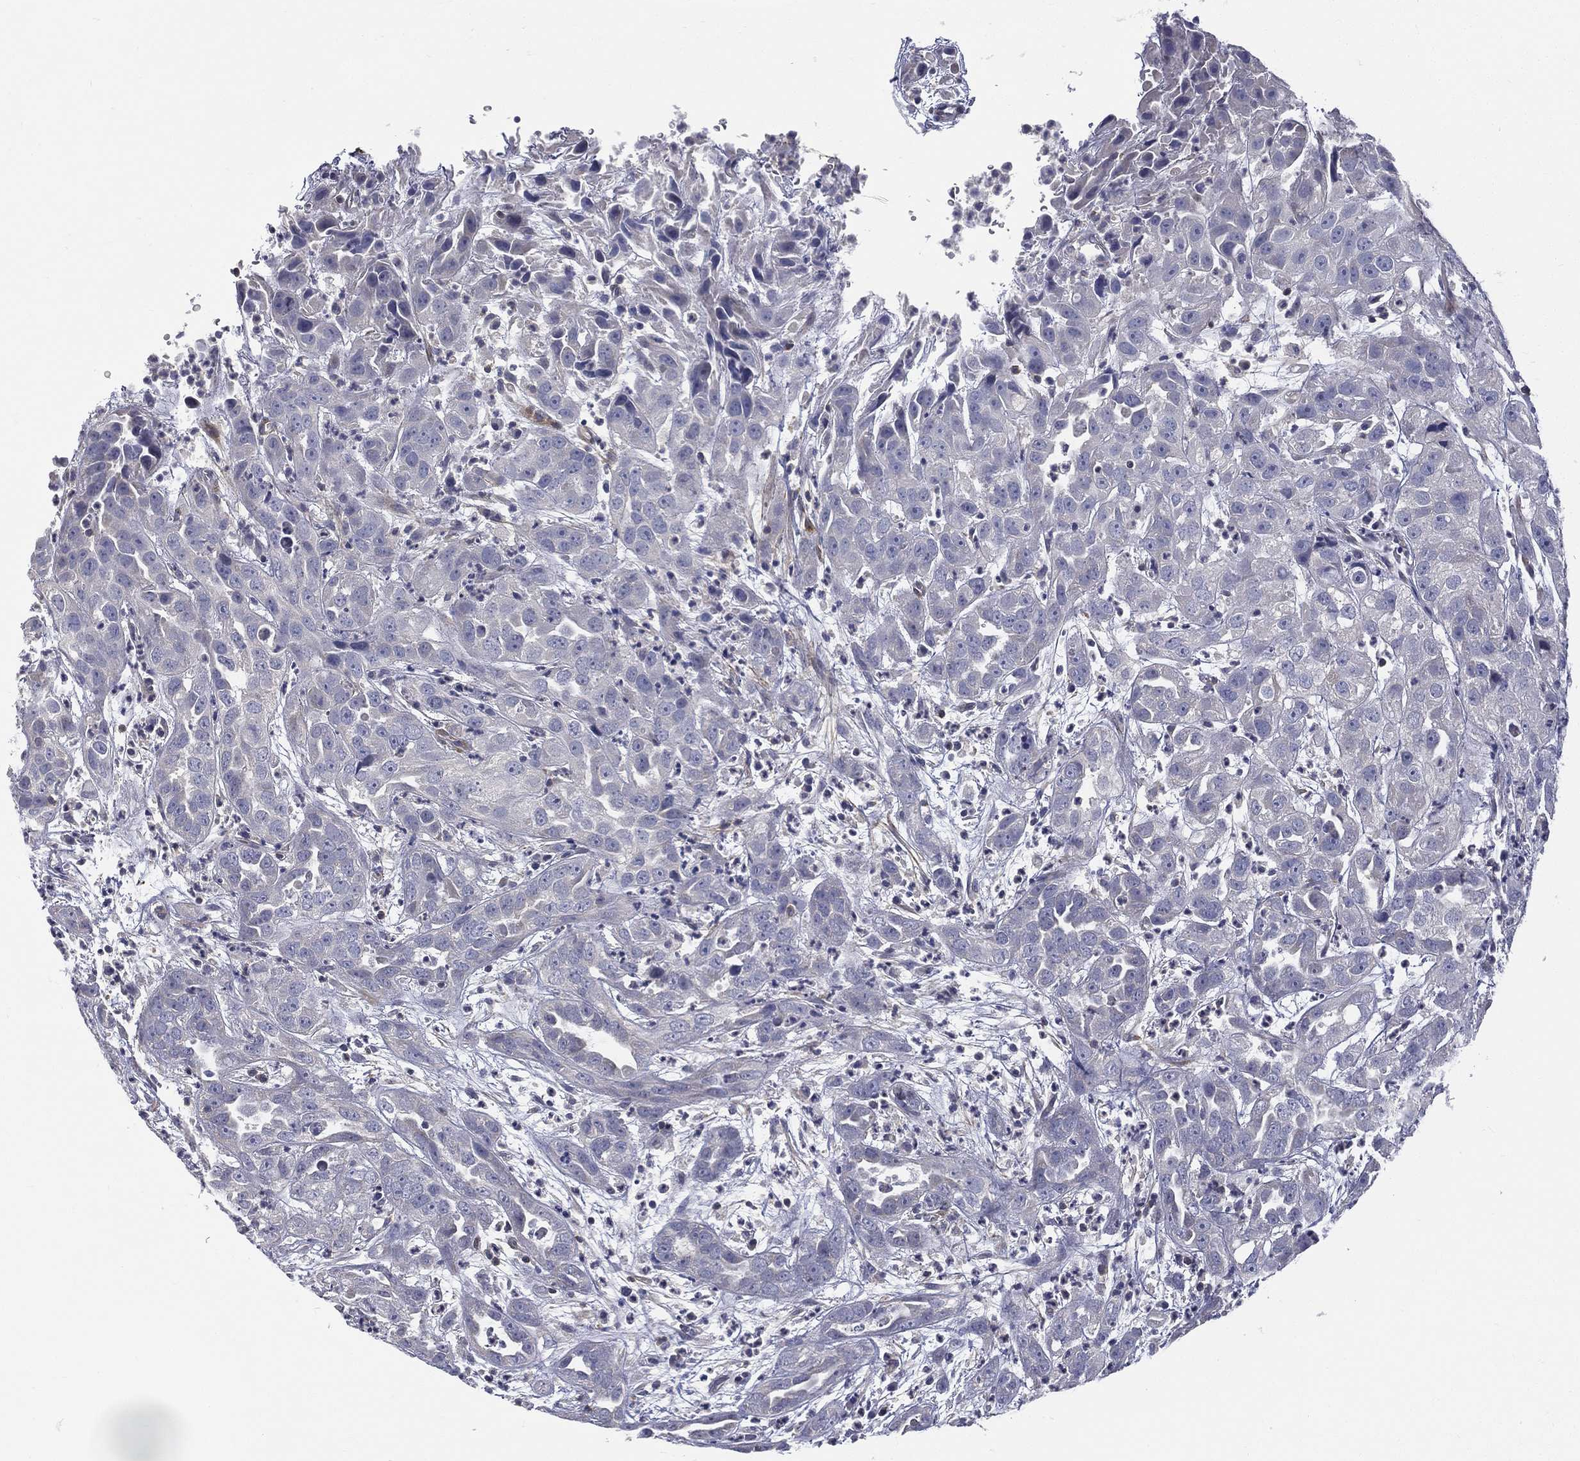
{"staining": {"intensity": "negative", "quantity": "none", "location": "none"}, "tissue": "urothelial cancer", "cell_type": "Tumor cells", "image_type": "cancer", "snomed": [{"axis": "morphology", "description": "Urothelial carcinoma, High grade"}, {"axis": "topography", "description": "Urinary bladder"}], "caption": "High magnification brightfield microscopy of urothelial carcinoma (high-grade) stained with DAB (brown) and counterstained with hematoxylin (blue): tumor cells show no significant staining. The staining is performed using DAB (3,3'-diaminobenzidine) brown chromogen with nuclei counter-stained in using hematoxylin.", "gene": "ETNPPL", "patient": {"sex": "female", "age": 41}}